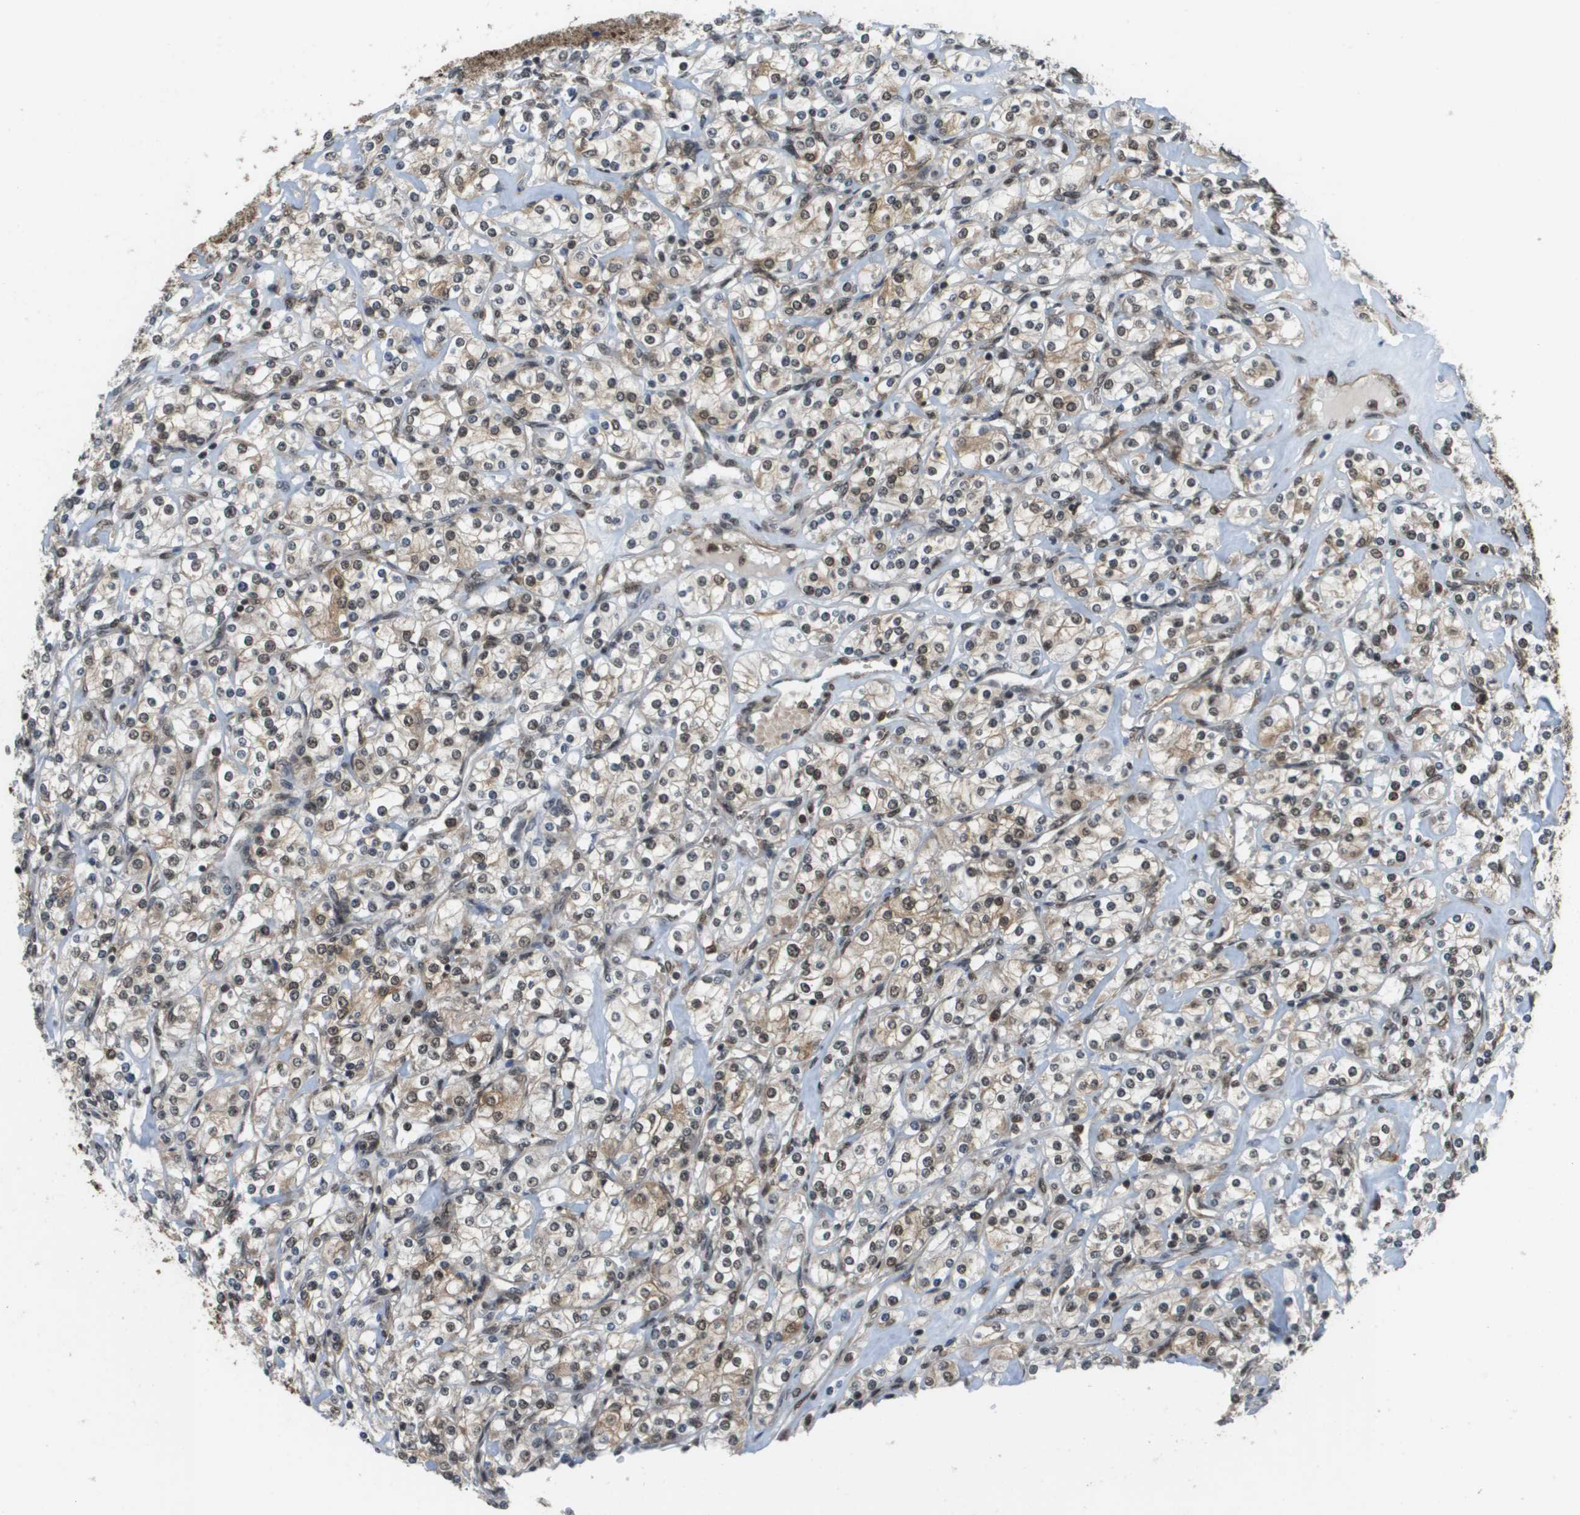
{"staining": {"intensity": "weak", "quantity": "<25%", "location": "cytoplasmic/membranous,nuclear"}, "tissue": "renal cancer", "cell_type": "Tumor cells", "image_type": "cancer", "snomed": [{"axis": "morphology", "description": "Adenocarcinoma, NOS"}, {"axis": "topography", "description": "Kidney"}], "caption": "Protein analysis of renal cancer (adenocarcinoma) displays no significant staining in tumor cells.", "gene": "PRCC", "patient": {"sex": "male", "age": 77}}